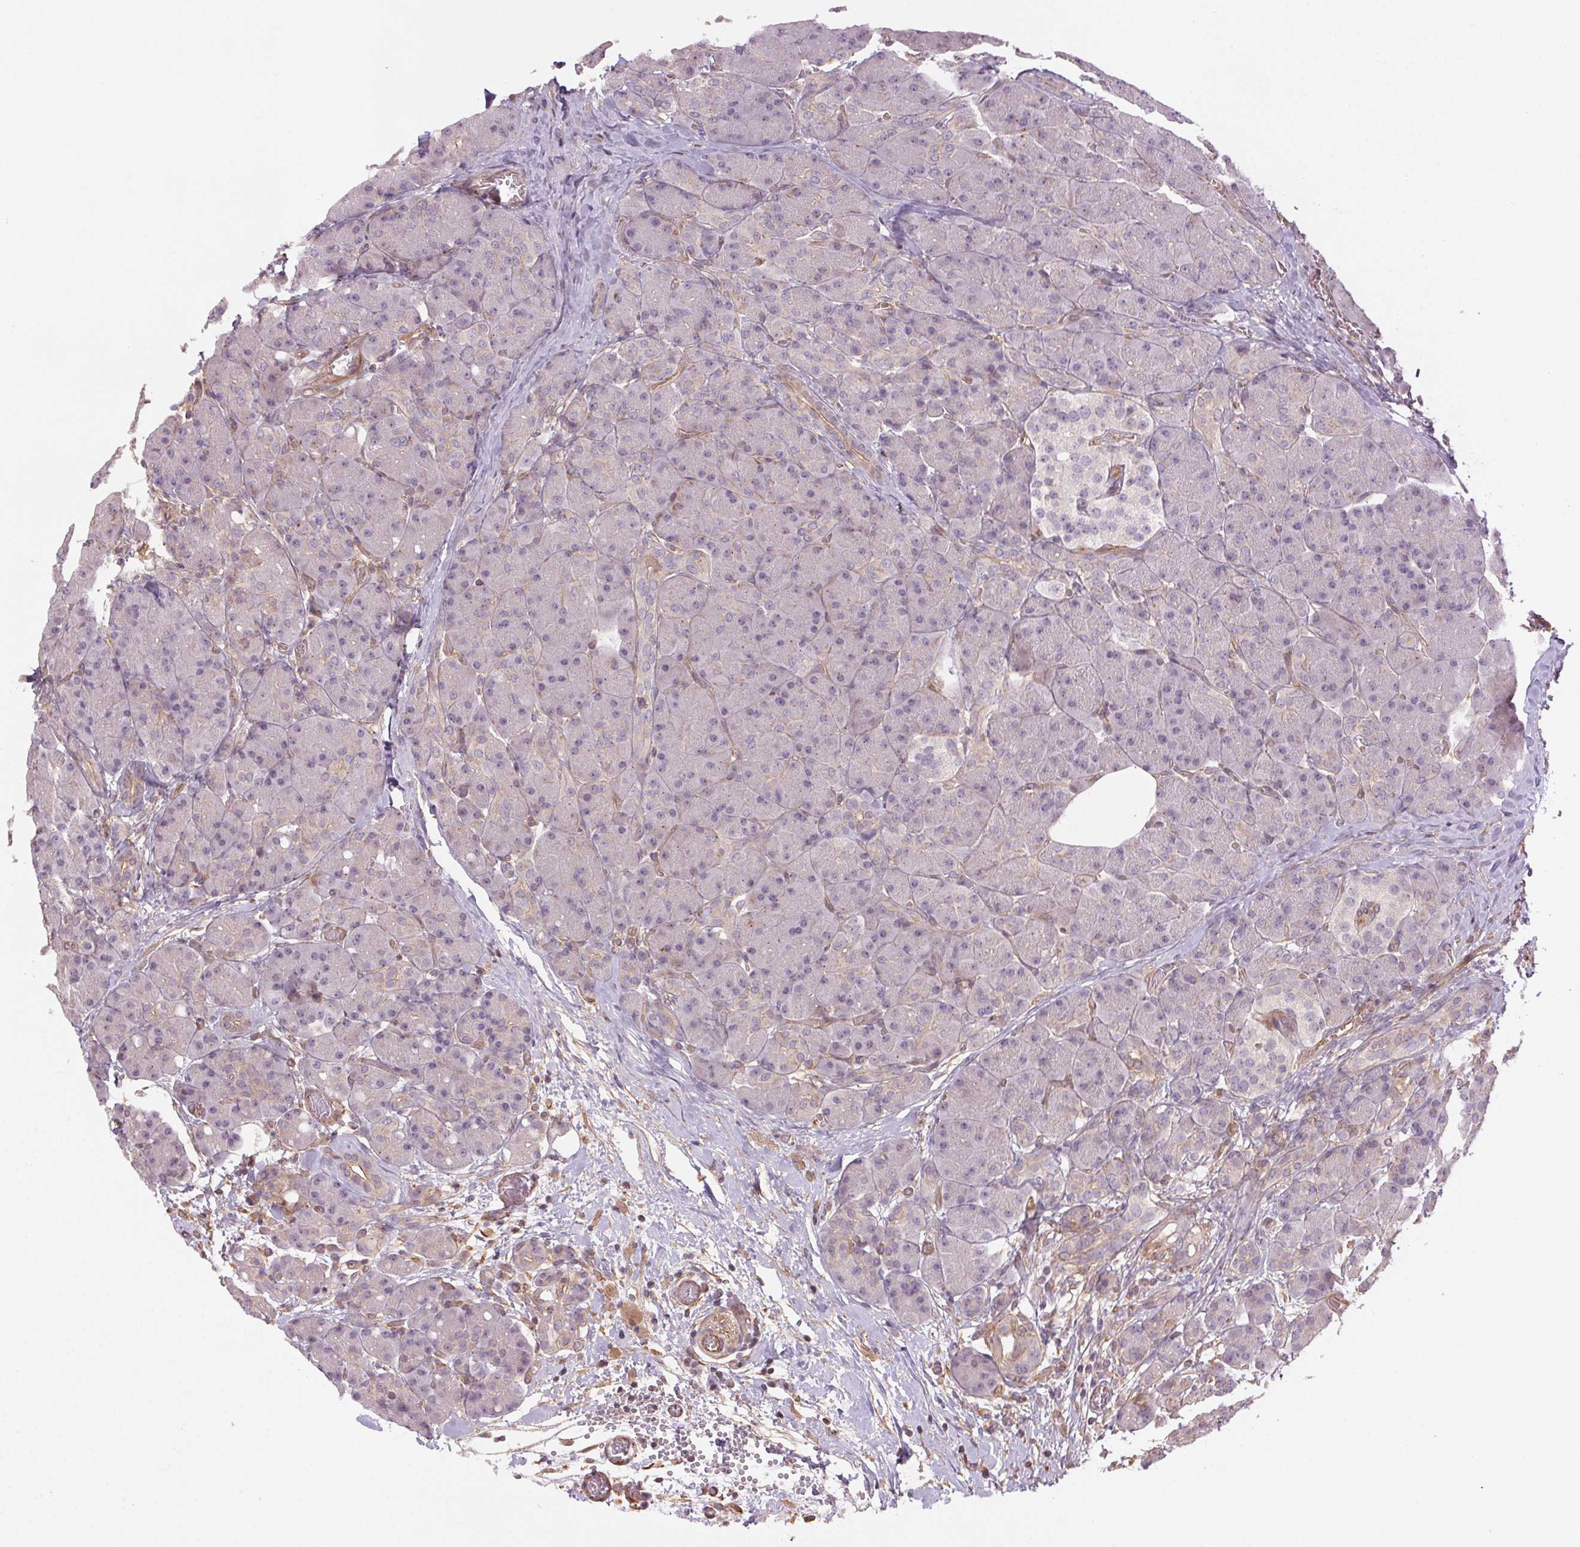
{"staining": {"intensity": "negative", "quantity": "none", "location": "none"}, "tissue": "pancreas", "cell_type": "Exocrine glandular cells", "image_type": "normal", "snomed": [{"axis": "morphology", "description": "Normal tissue, NOS"}, {"axis": "topography", "description": "Pancreas"}], "caption": "Pancreas was stained to show a protein in brown. There is no significant positivity in exocrine glandular cells. (Brightfield microscopy of DAB immunohistochemistry at high magnification).", "gene": "CCSER1", "patient": {"sex": "male", "age": 55}}